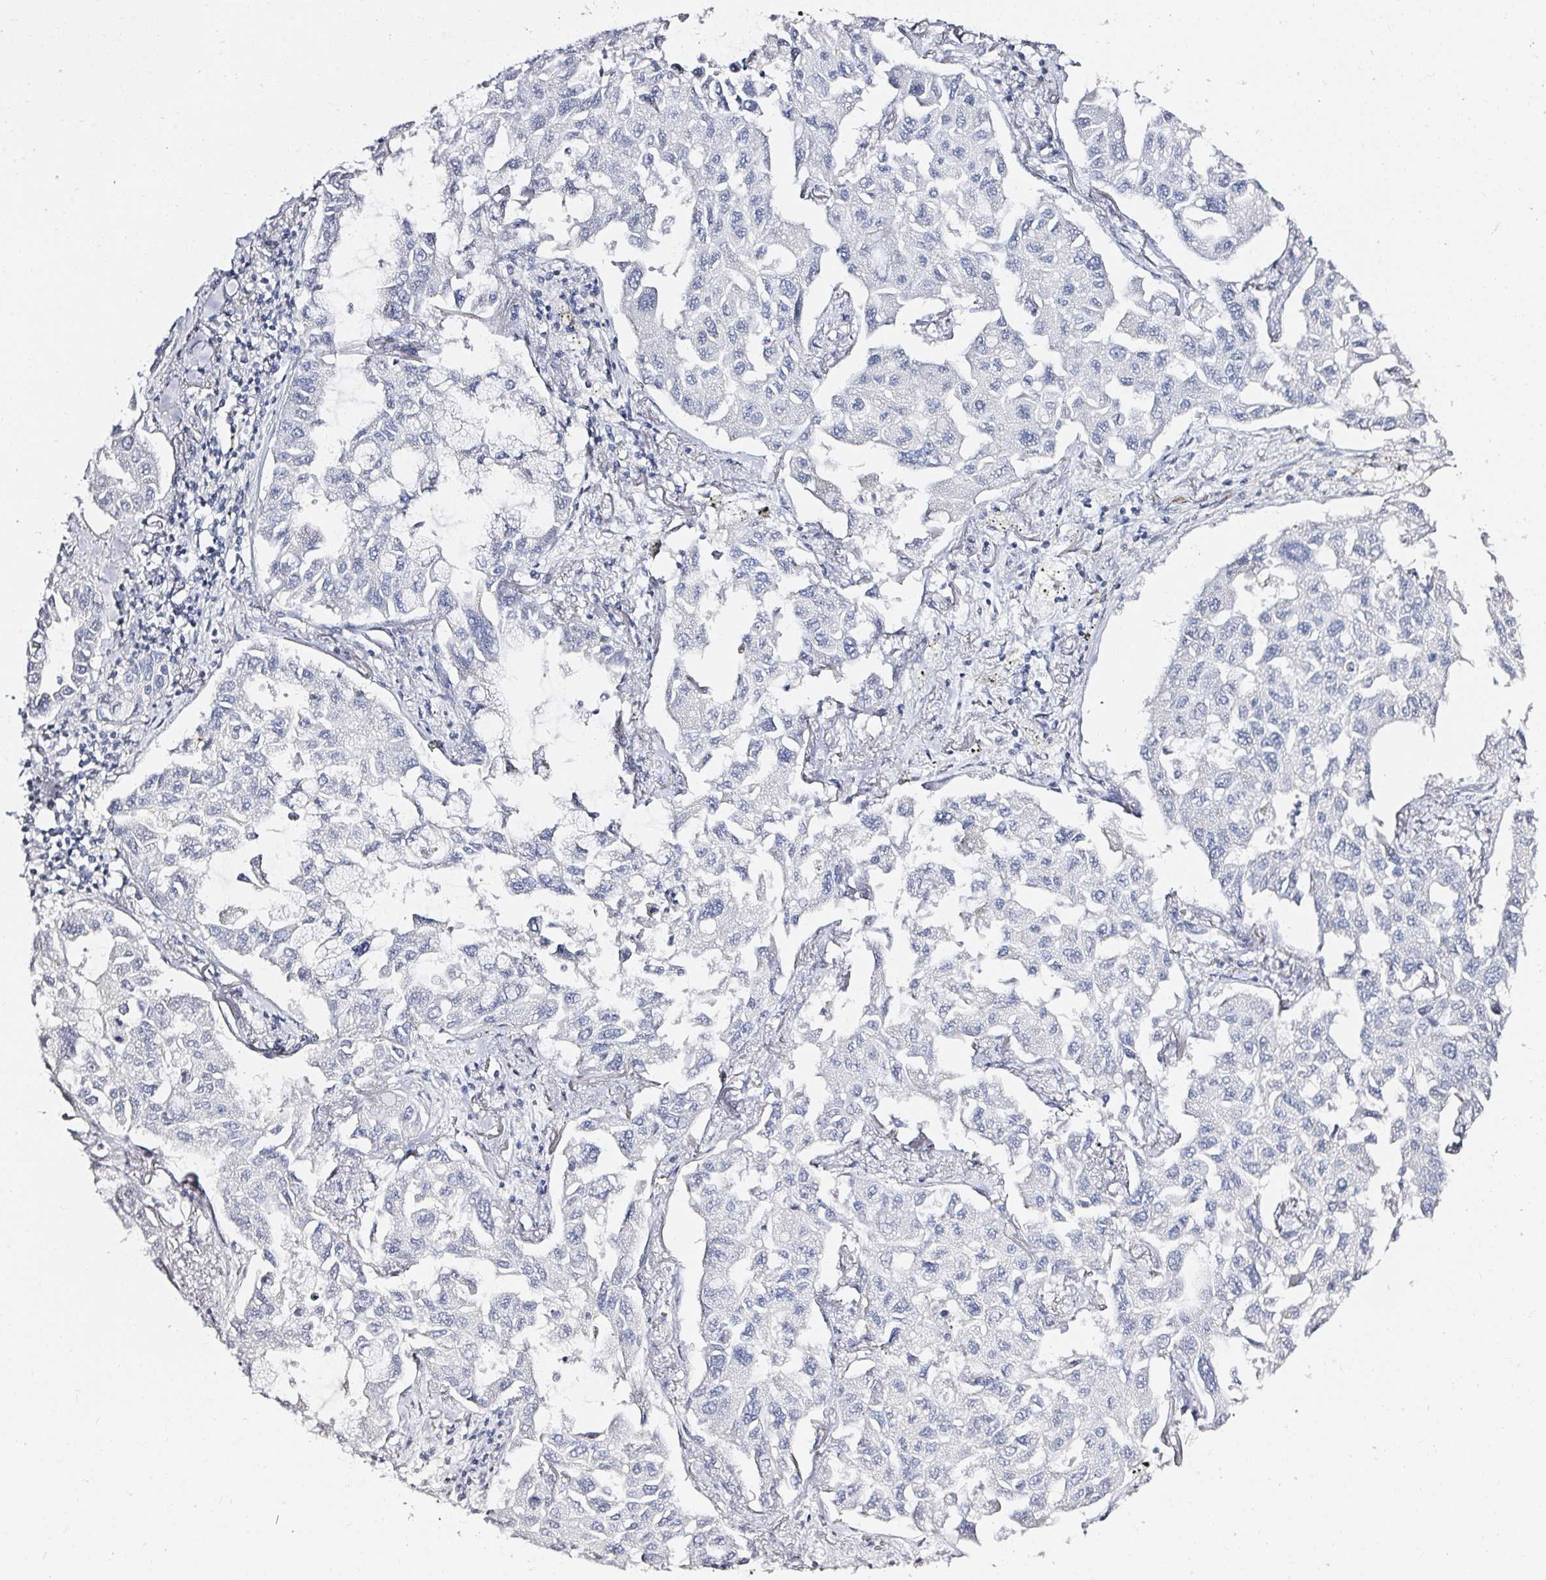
{"staining": {"intensity": "negative", "quantity": "none", "location": "none"}, "tissue": "lung cancer", "cell_type": "Tumor cells", "image_type": "cancer", "snomed": [{"axis": "morphology", "description": "Adenocarcinoma, NOS"}, {"axis": "topography", "description": "Lung"}], "caption": "Immunohistochemistry of adenocarcinoma (lung) shows no positivity in tumor cells.", "gene": "ACAN", "patient": {"sex": "male", "age": 64}}